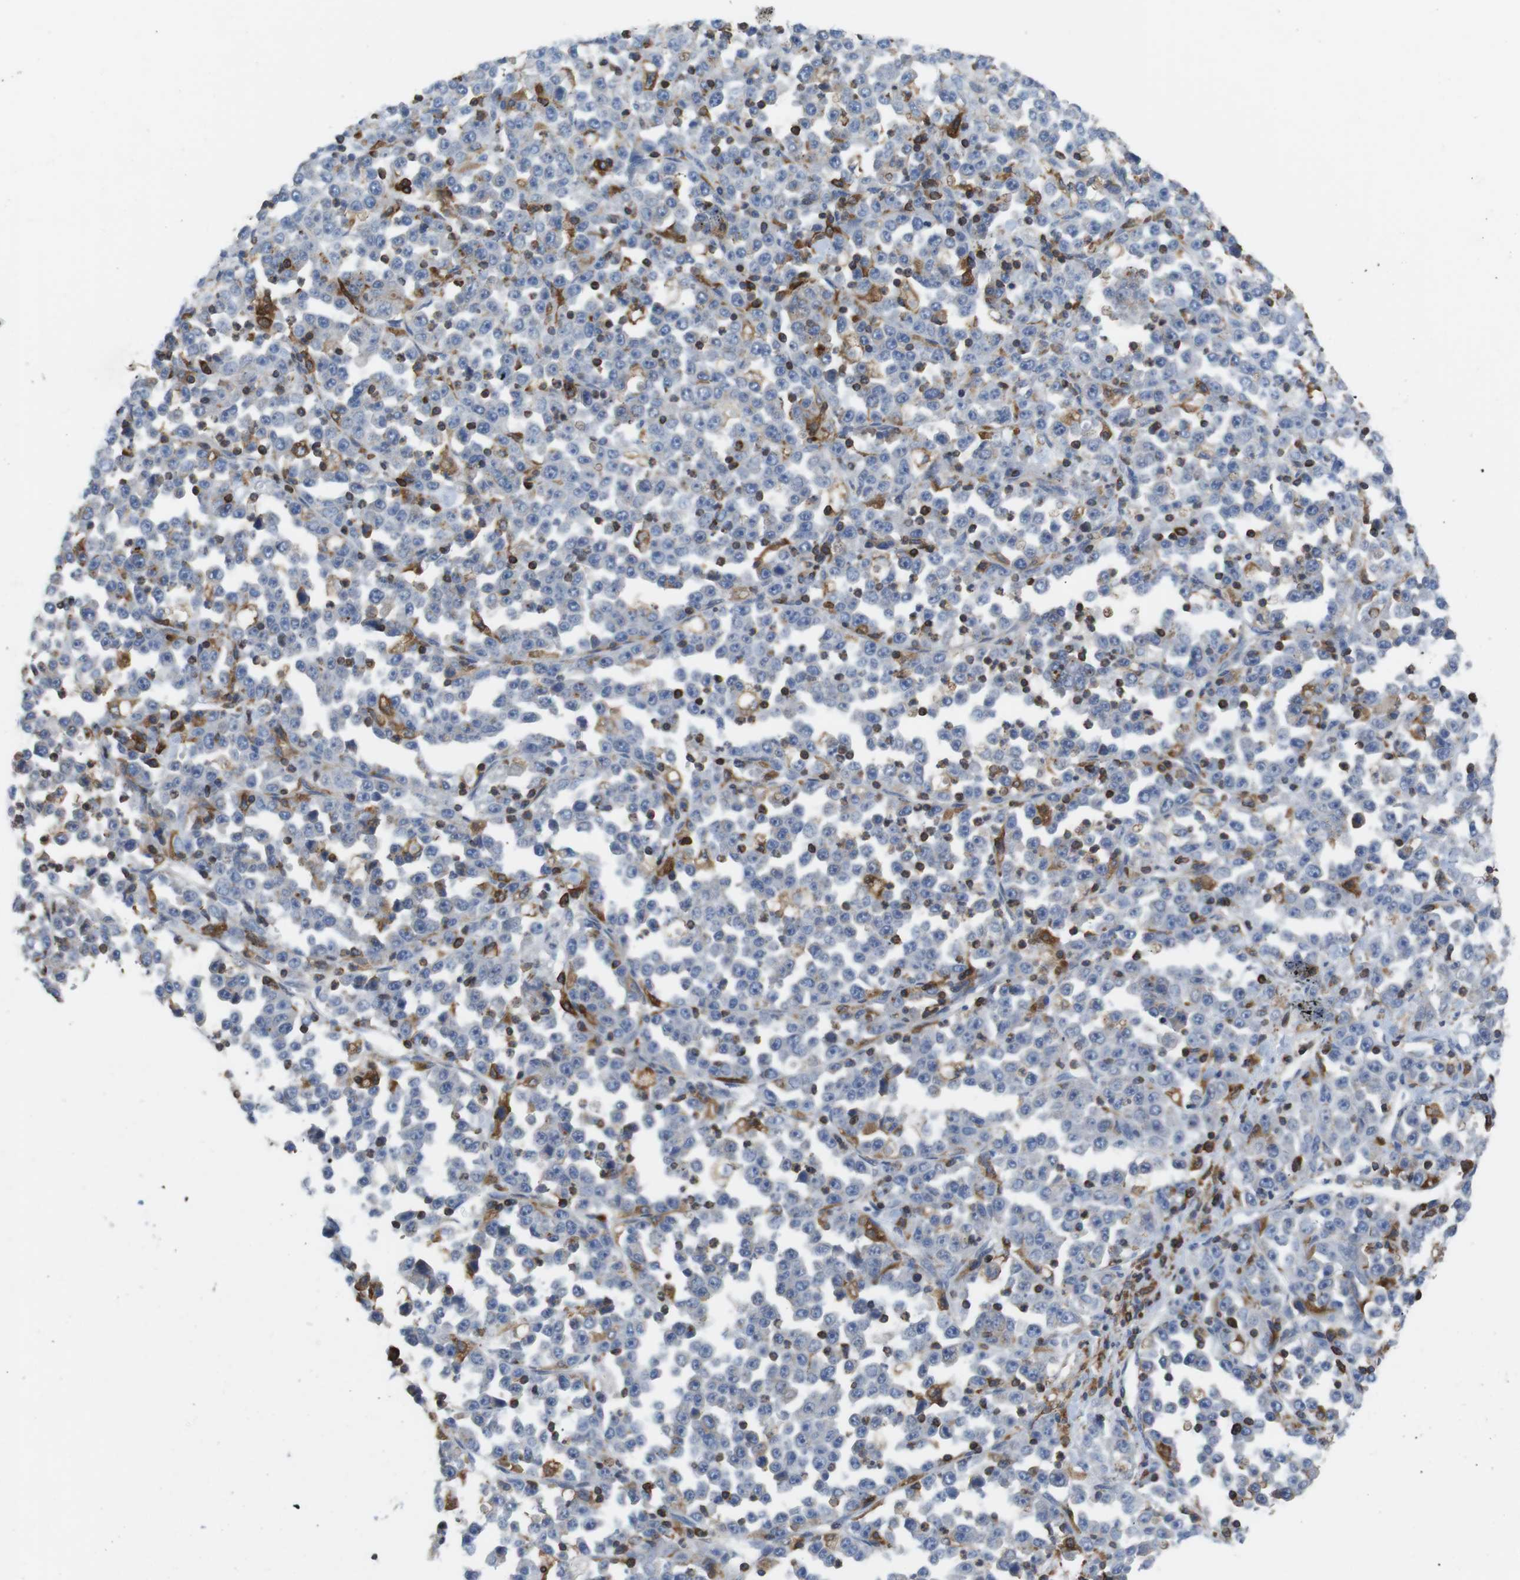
{"staining": {"intensity": "negative", "quantity": "none", "location": "none"}, "tissue": "stomach cancer", "cell_type": "Tumor cells", "image_type": "cancer", "snomed": [{"axis": "morphology", "description": "Normal tissue, NOS"}, {"axis": "morphology", "description": "Adenocarcinoma, NOS"}, {"axis": "topography", "description": "Stomach, upper"}, {"axis": "topography", "description": "Stomach"}], "caption": "High magnification brightfield microscopy of stomach adenocarcinoma stained with DAB (brown) and counterstained with hematoxylin (blue): tumor cells show no significant staining.", "gene": "ARL6IP5", "patient": {"sex": "male", "age": 59}}